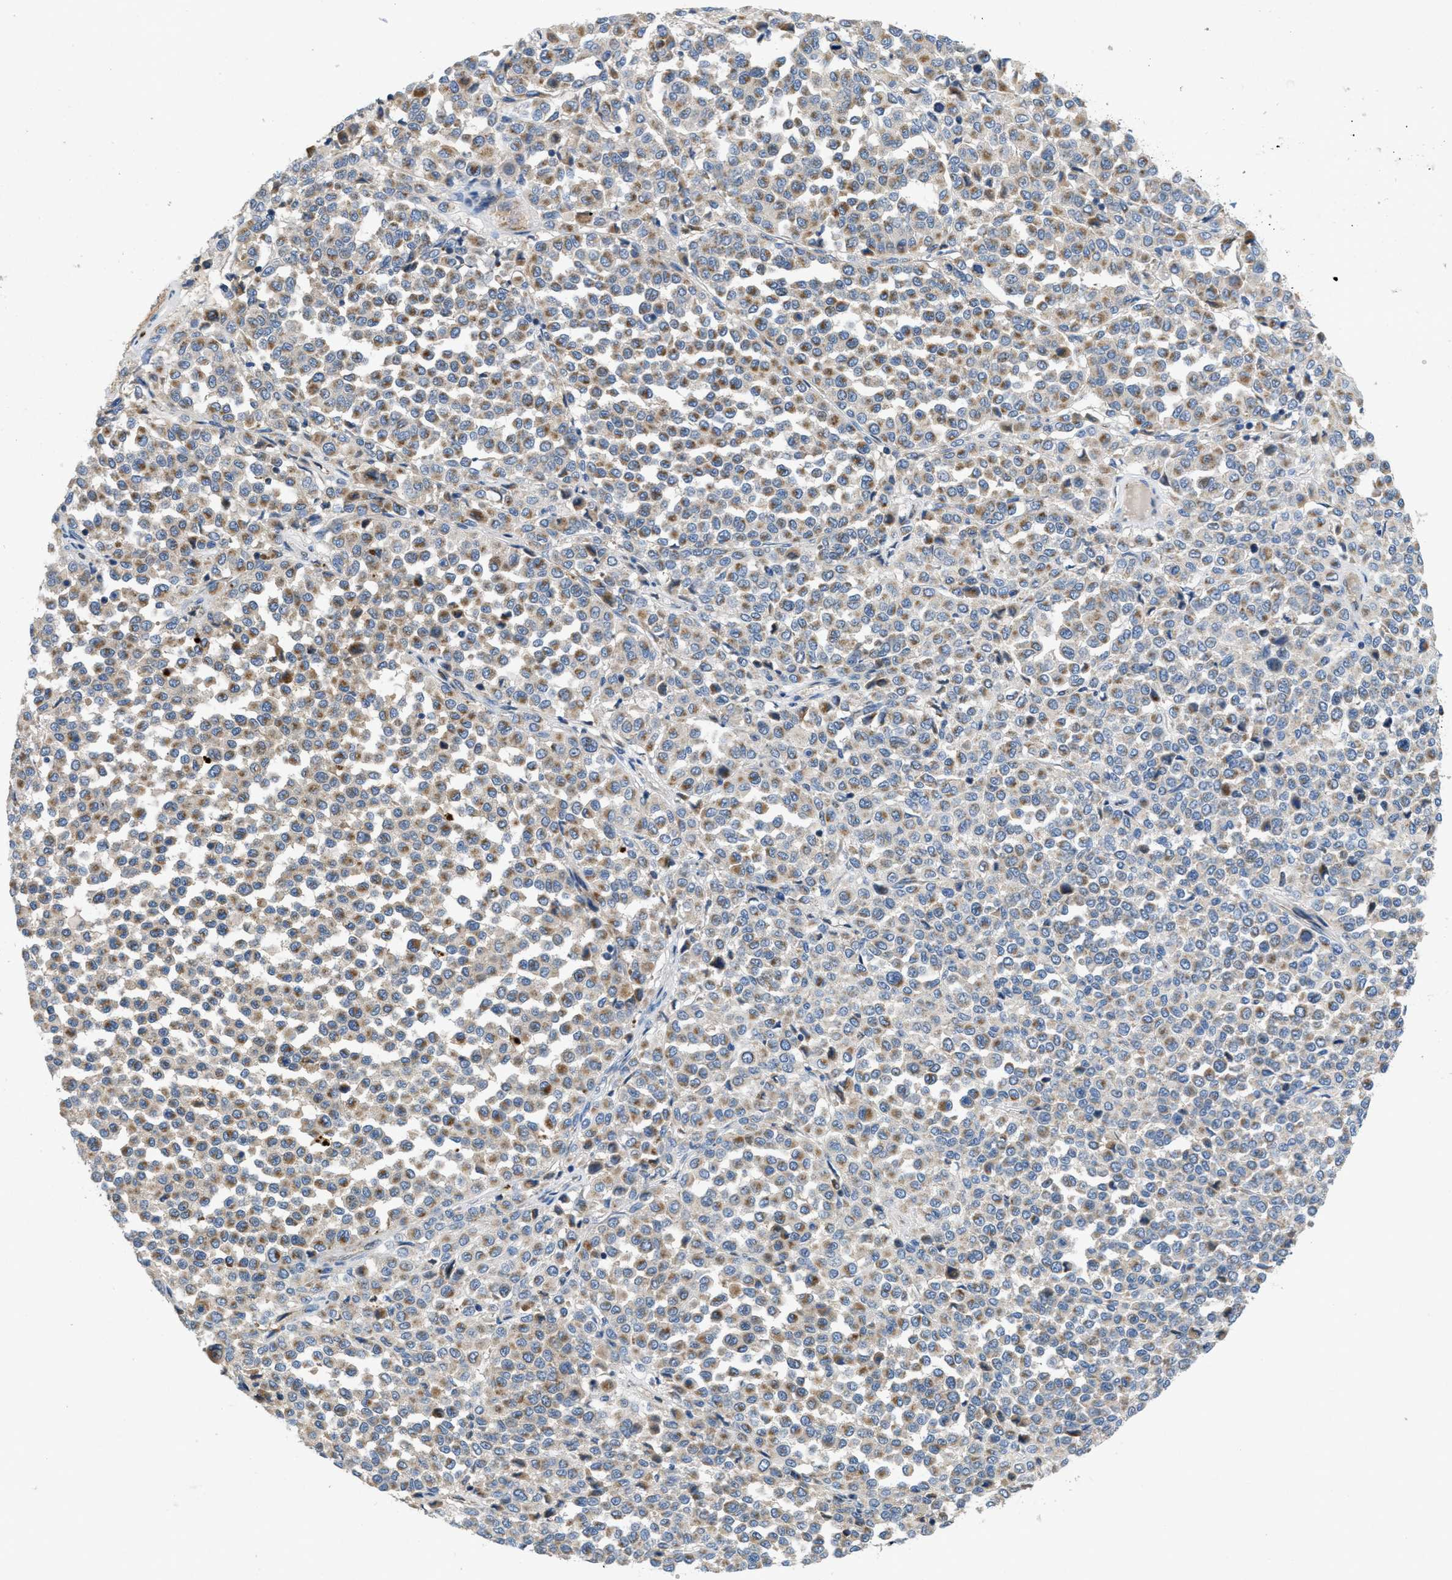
{"staining": {"intensity": "moderate", "quantity": "25%-75%", "location": "cytoplasmic/membranous"}, "tissue": "melanoma", "cell_type": "Tumor cells", "image_type": "cancer", "snomed": [{"axis": "morphology", "description": "Malignant melanoma, Metastatic site"}, {"axis": "topography", "description": "Pancreas"}], "caption": "Human melanoma stained with a brown dye exhibits moderate cytoplasmic/membranous positive staining in about 25%-75% of tumor cells.", "gene": "PNKD", "patient": {"sex": "female", "age": 30}}